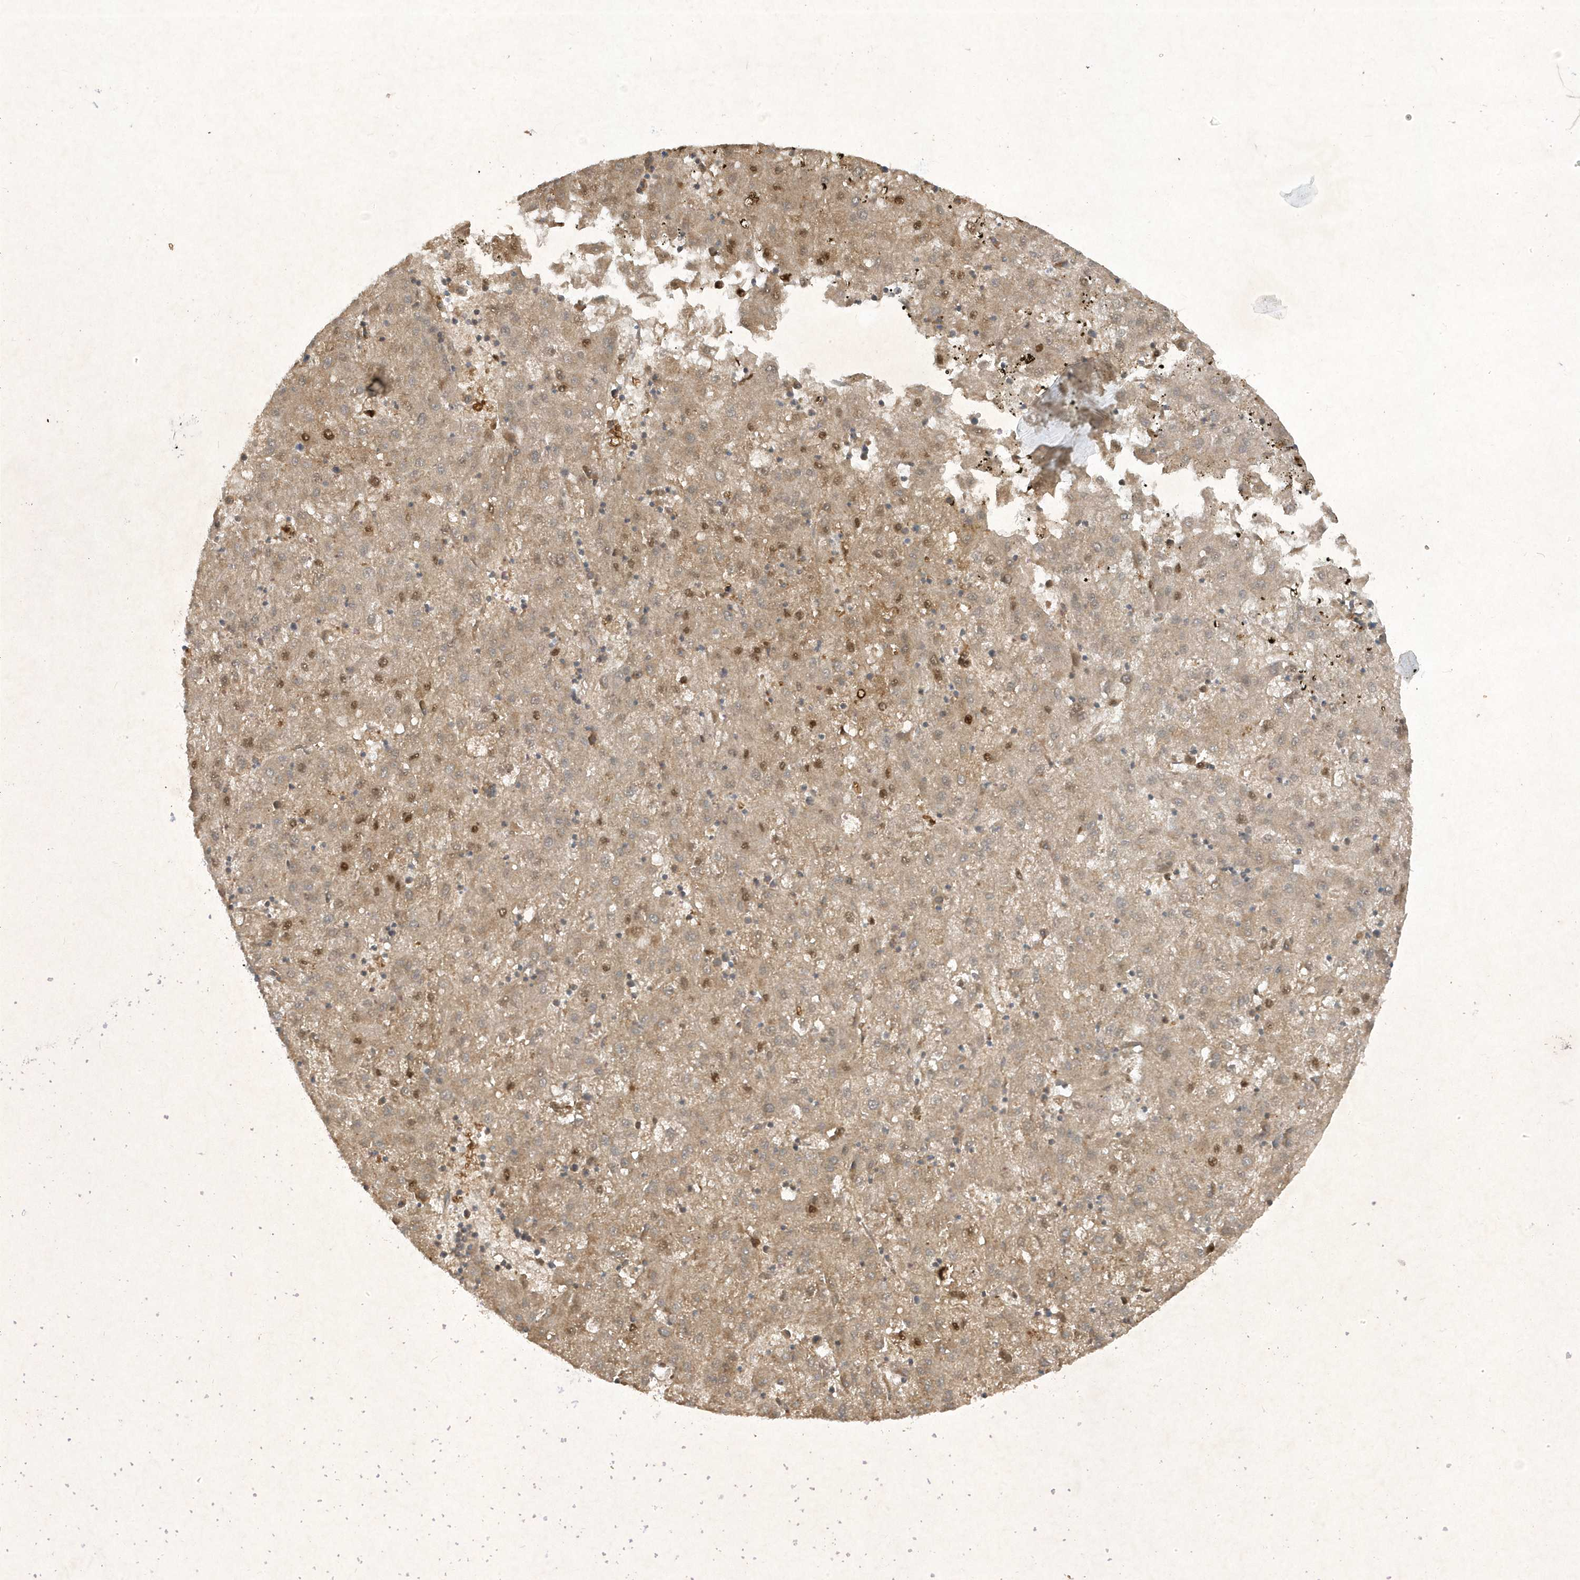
{"staining": {"intensity": "weak", "quantity": ">75%", "location": "cytoplasmic/membranous"}, "tissue": "liver cancer", "cell_type": "Tumor cells", "image_type": "cancer", "snomed": [{"axis": "morphology", "description": "Carcinoma, Hepatocellular, NOS"}, {"axis": "topography", "description": "Liver"}], "caption": "An IHC histopathology image of neoplastic tissue is shown. Protein staining in brown highlights weak cytoplasmic/membranous positivity in hepatocellular carcinoma (liver) within tumor cells.", "gene": "ZNF213", "patient": {"sex": "male", "age": 72}}